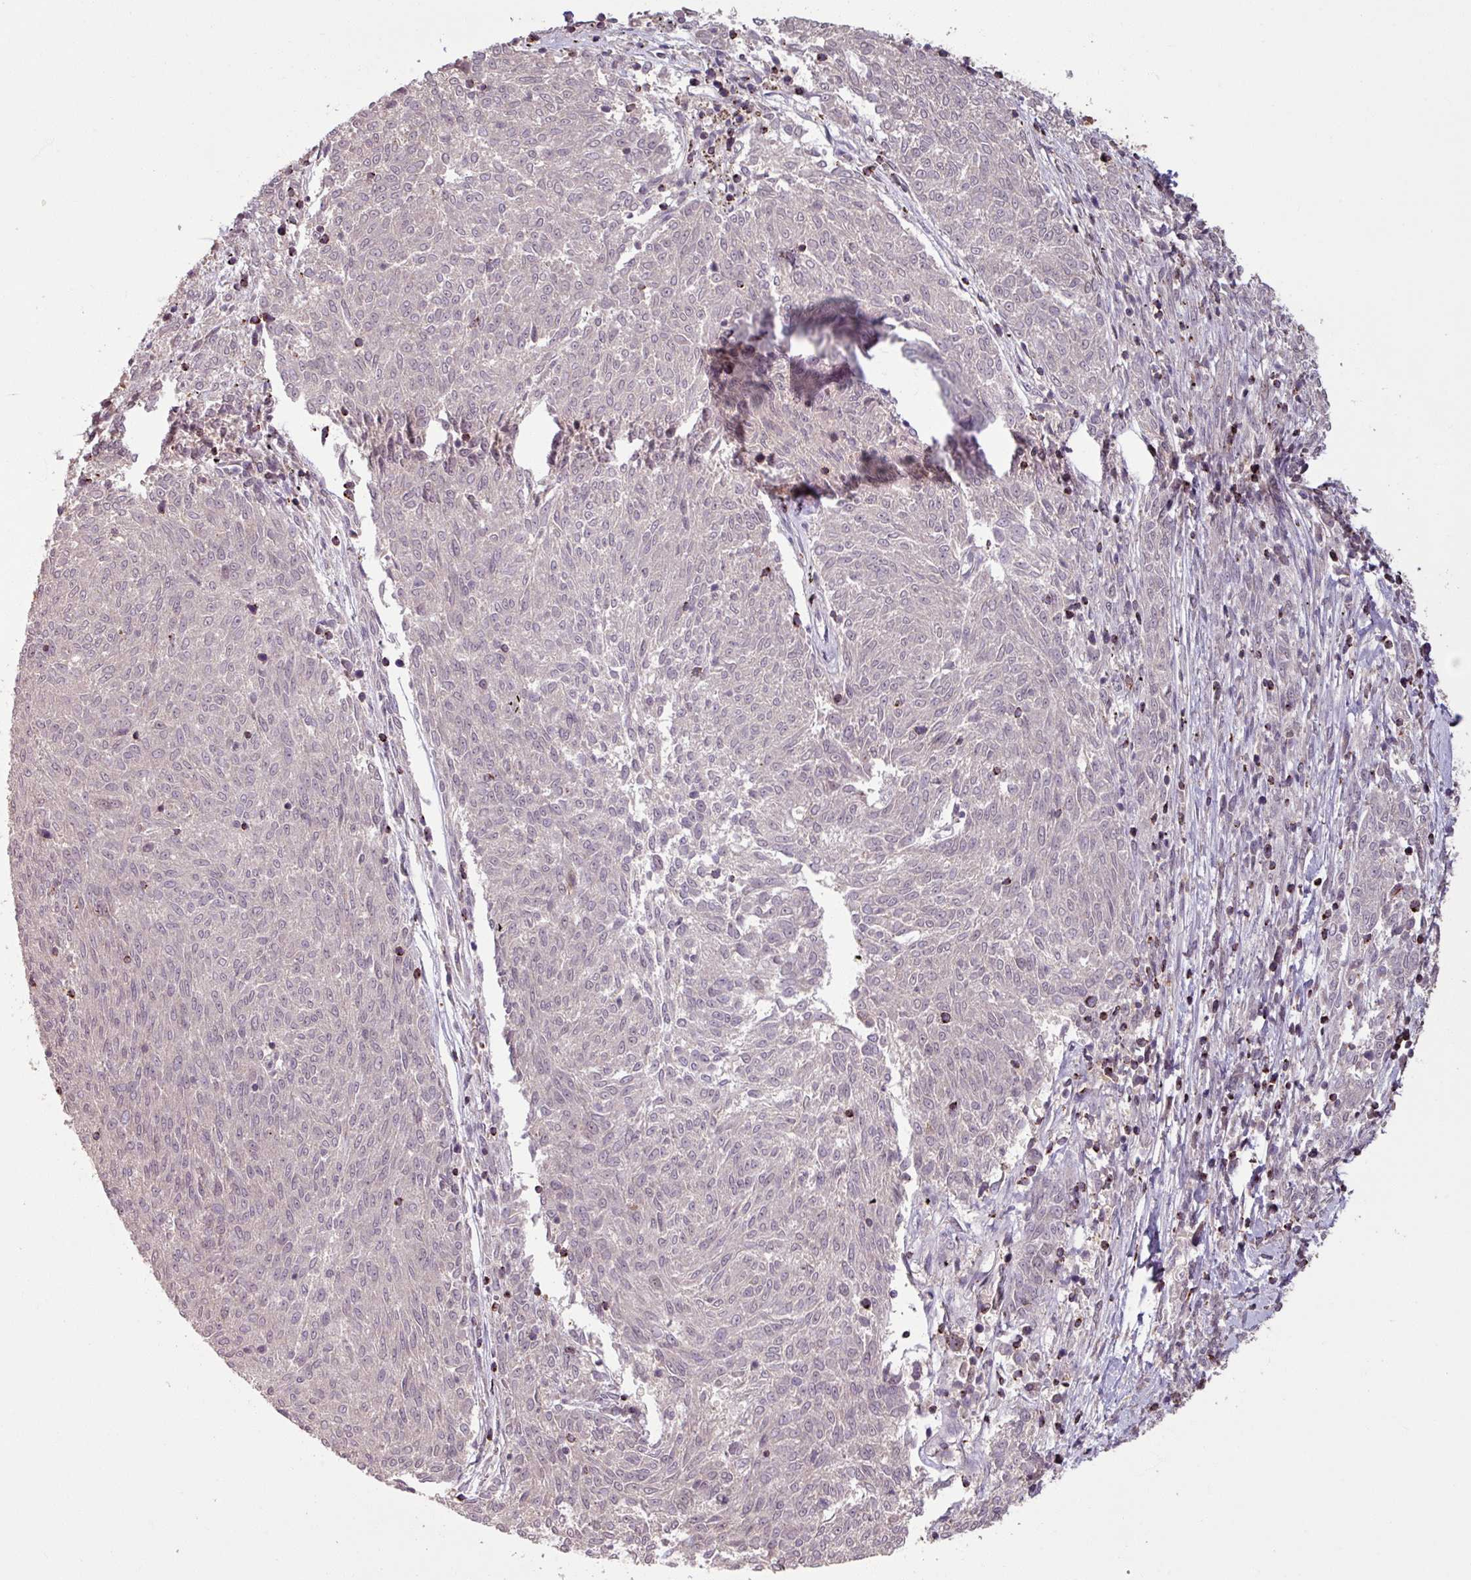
{"staining": {"intensity": "negative", "quantity": "none", "location": "none"}, "tissue": "melanoma", "cell_type": "Tumor cells", "image_type": "cancer", "snomed": [{"axis": "morphology", "description": "Malignant melanoma, NOS"}, {"axis": "topography", "description": "Skin"}], "caption": "Immunohistochemistry of malignant melanoma shows no staining in tumor cells.", "gene": "OR6B1", "patient": {"sex": "female", "age": 72}}